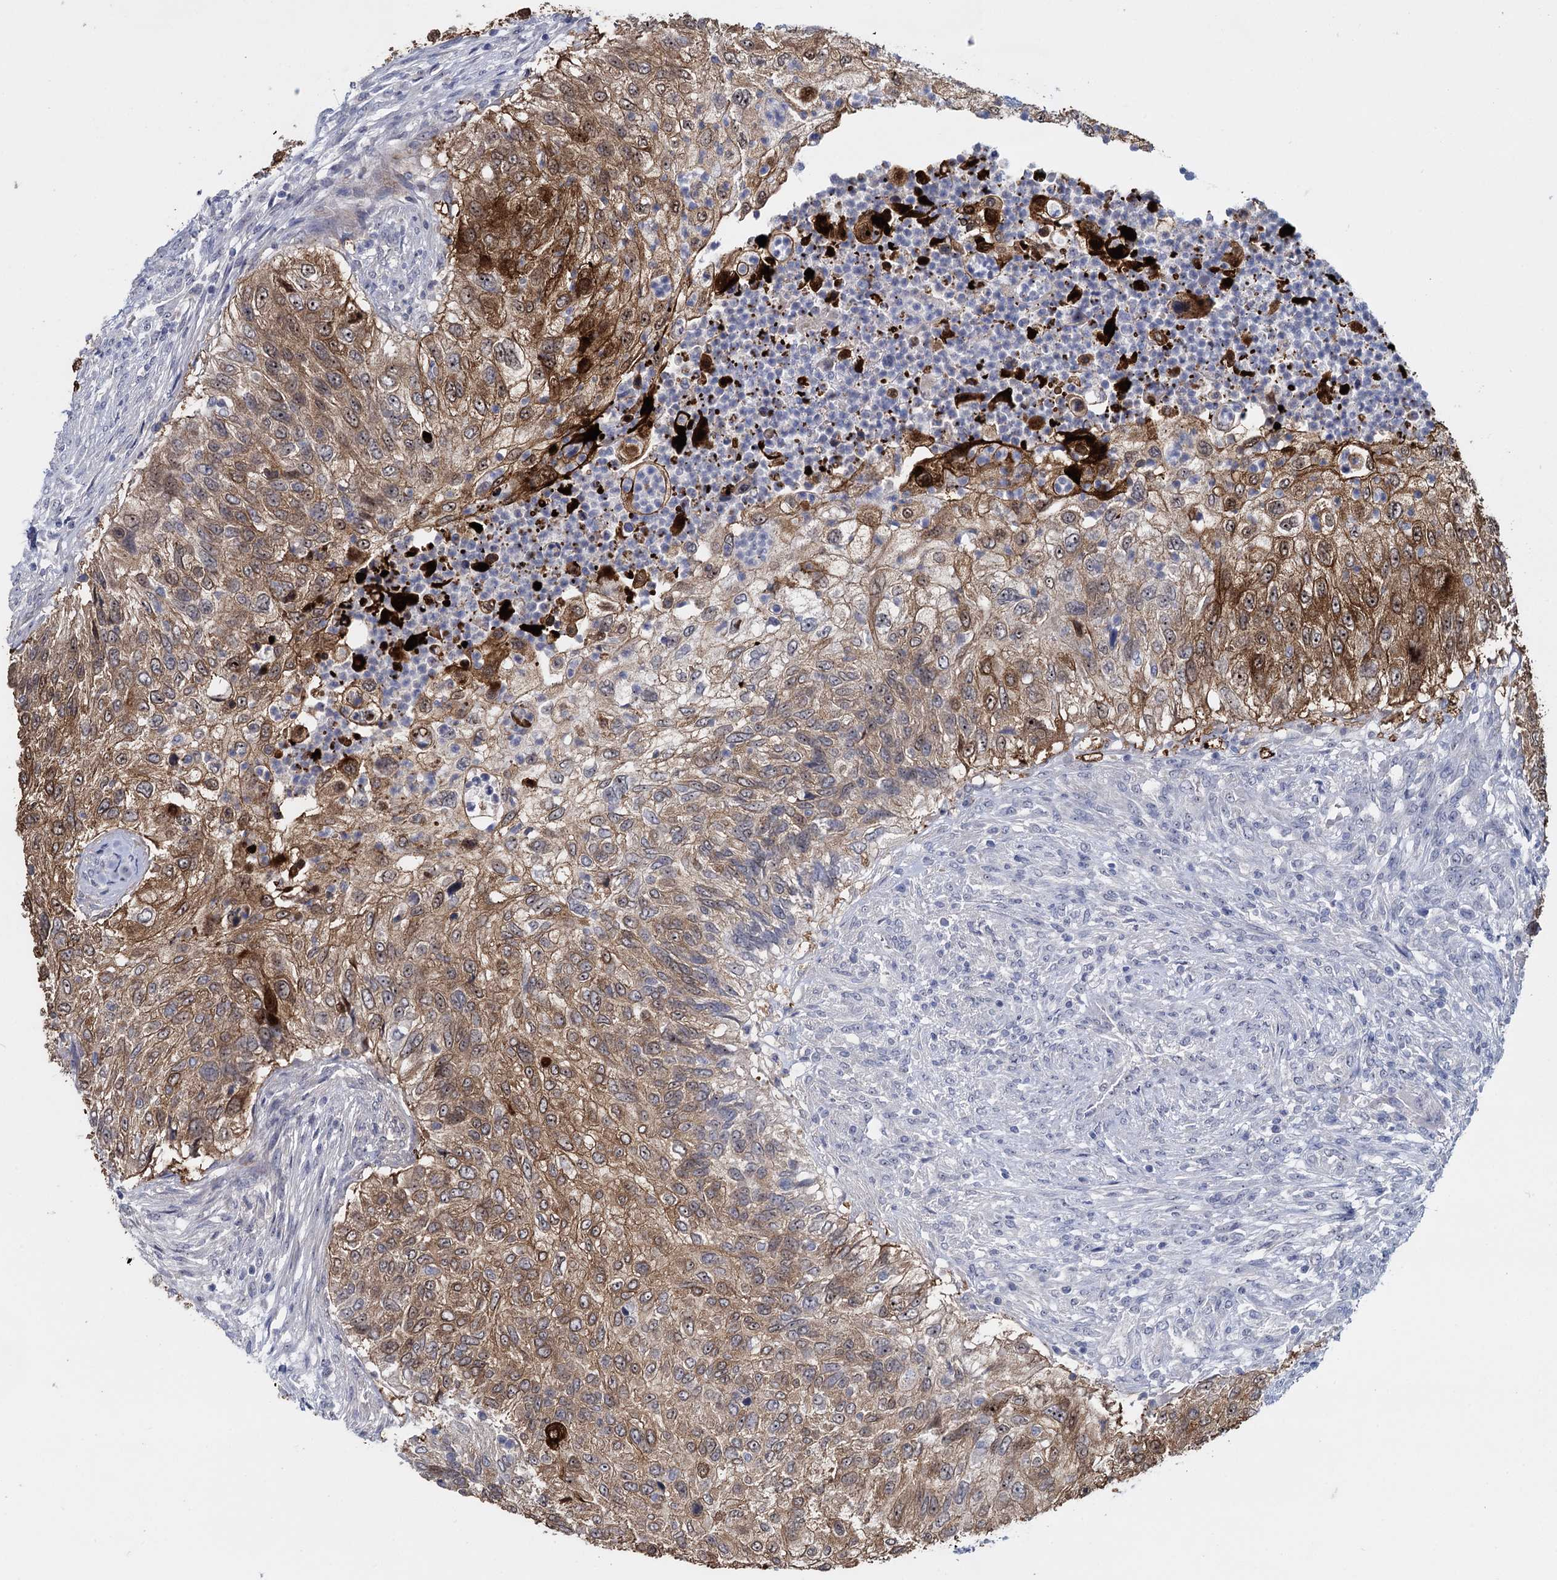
{"staining": {"intensity": "moderate", "quantity": ">75%", "location": "cytoplasmic/membranous"}, "tissue": "urothelial cancer", "cell_type": "Tumor cells", "image_type": "cancer", "snomed": [{"axis": "morphology", "description": "Urothelial carcinoma, High grade"}, {"axis": "topography", "description": "Urinary bladder"}], "caption": "Urothelial carcinoma (high-grade) stained for a protein (brown) reveals moderate cytoplasmic/membranous positive positivity in about >75% of tumor cells.", "gene": "SFN", "patient": {"sex": "female", "age": 60}}